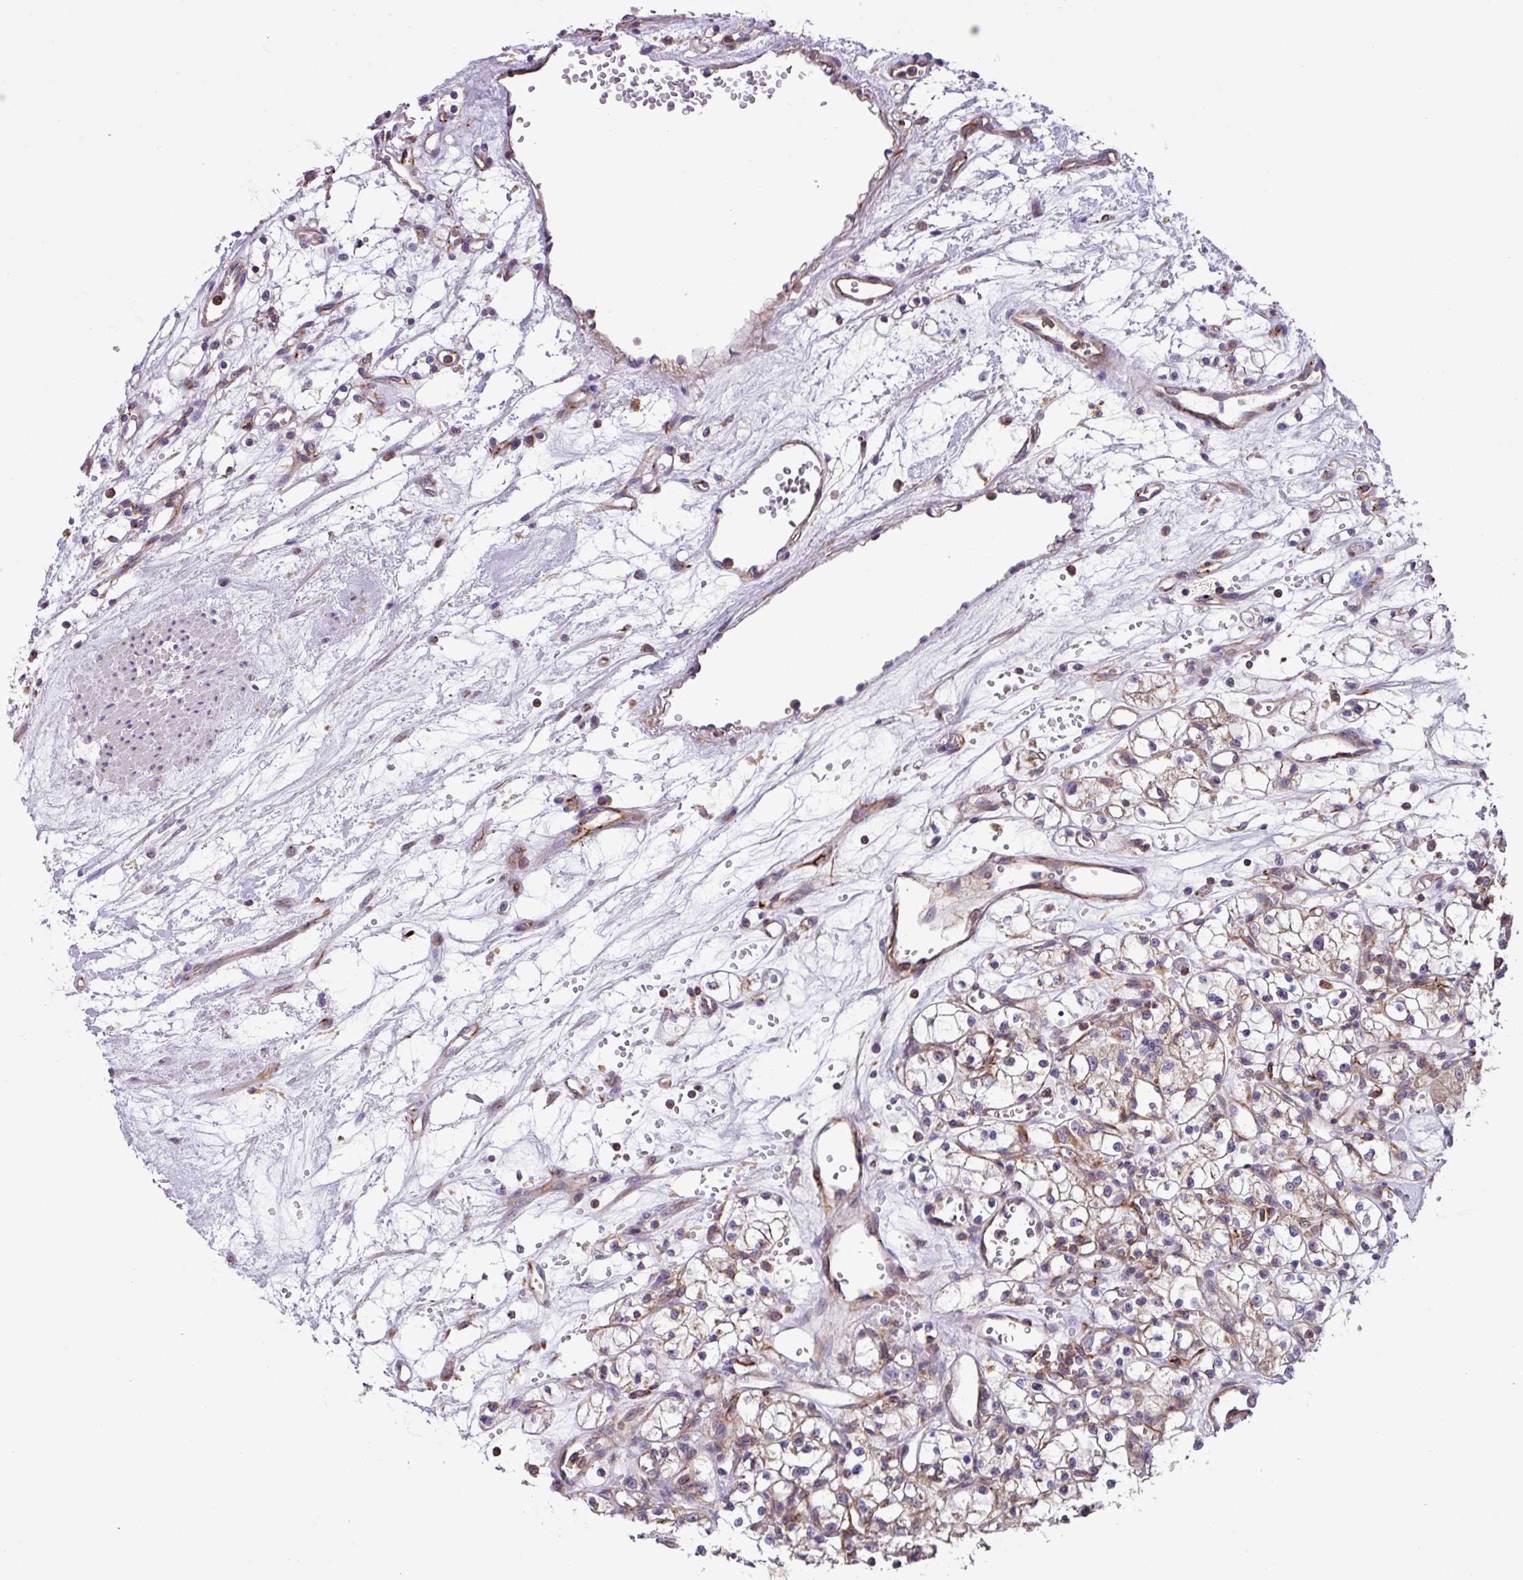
{"staining": {"intensity": "weak", "quantity": ">75%", "location": "cytoplasmic/membranous"}, "tissue": "renal cancer", "cell_type": "Tumor cells", "image_type": "cancer", "snomed": [{"axis": "morphology", "description": "Adenocarcinoma, NOS"}, {"axis": "topography", "description": "Kidney"}], "caption": "A histopathology image of renal adenocarcinoma stained for a protein demonstrates weak cytoplasmic/membranous brown staining in tumor cells.", "gene": "PLEKHD1", "patient": {"sex": "female", "age": 59}}